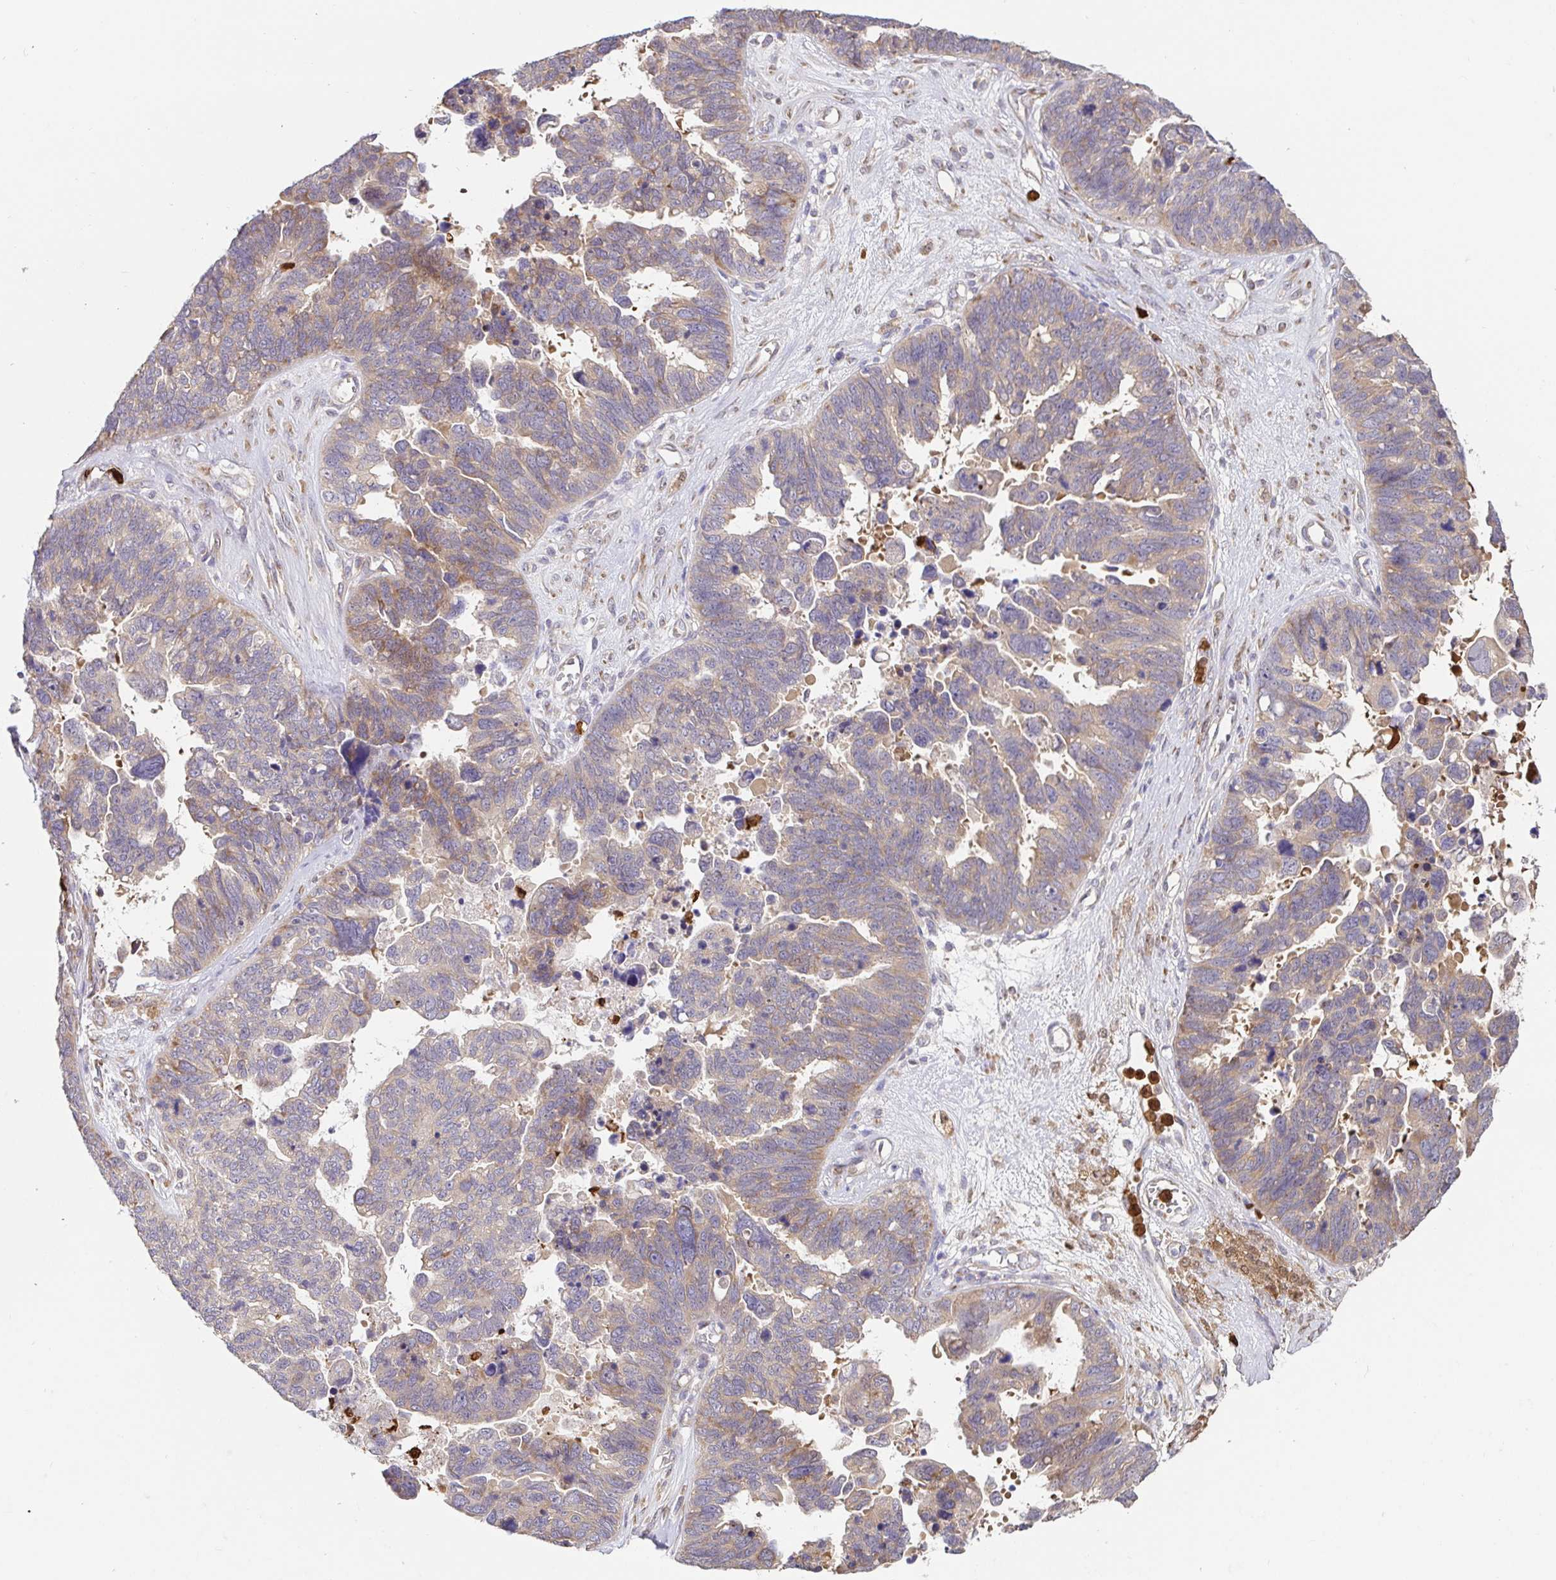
{"staining": {"intensity": "weak", "quantity": "25%-75%", "location": "cytoplasmic/membranous"}, "tissue": "ovarian cancer", "cell_type": "Tumor cells", "image_type": "cancer", "snomed": [{"axis": "morphology", "description": "Cystadenocarcinoma, serous, NOS"}, {"axis": "topography", "description": "Ovary"}], "caption": "Immunohistochemical staining of ovarian cancer reveals weak cytoplasmic/membranous protein positivity in approximately 25%-75% of tumor cells.", "gene": "PDPK1", "patient": {"sex": "female", "age": 60}}